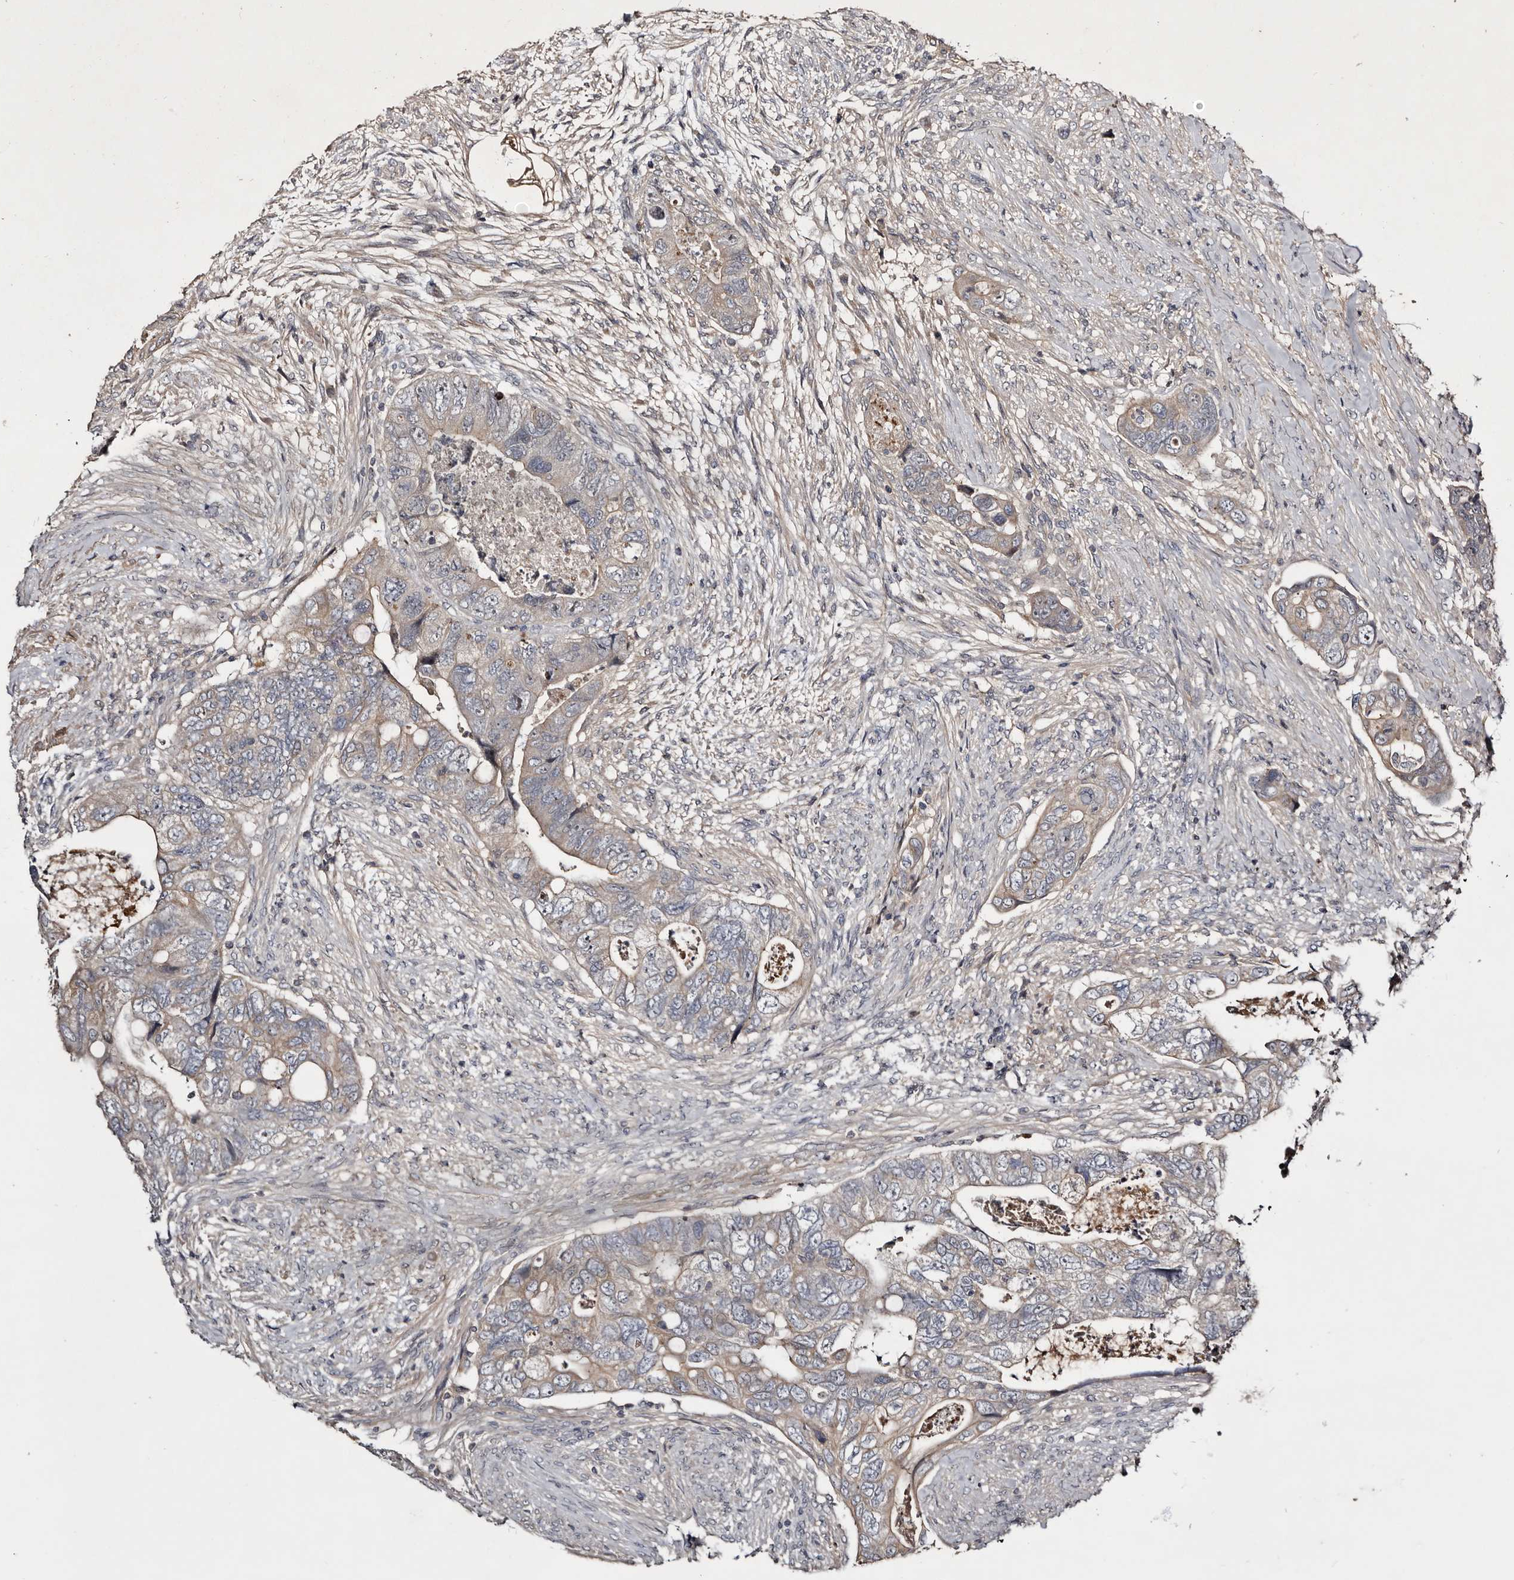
{"staining": {"intensity": "weak", "quantity": "25%-75%", "location": "cytoplasmic/membranous"}, "tissue": "colorectal cancer", "cell_type": "Tumor cells", "image_type": "cancer", "snomed": [{"axis": "morphology", "description": "Adenocarcinoma, NOS"}, {"axis": "topography", "description": "Rectum"}], "caption": "About 25%-75% of tumor cells in colorectal cancer show weak cytoplasmic/membranous protein expression as visualized by brown immunohistochemical staining.", "gene": "TTC39A", "patient": {"sex": "male", "age": 63}}